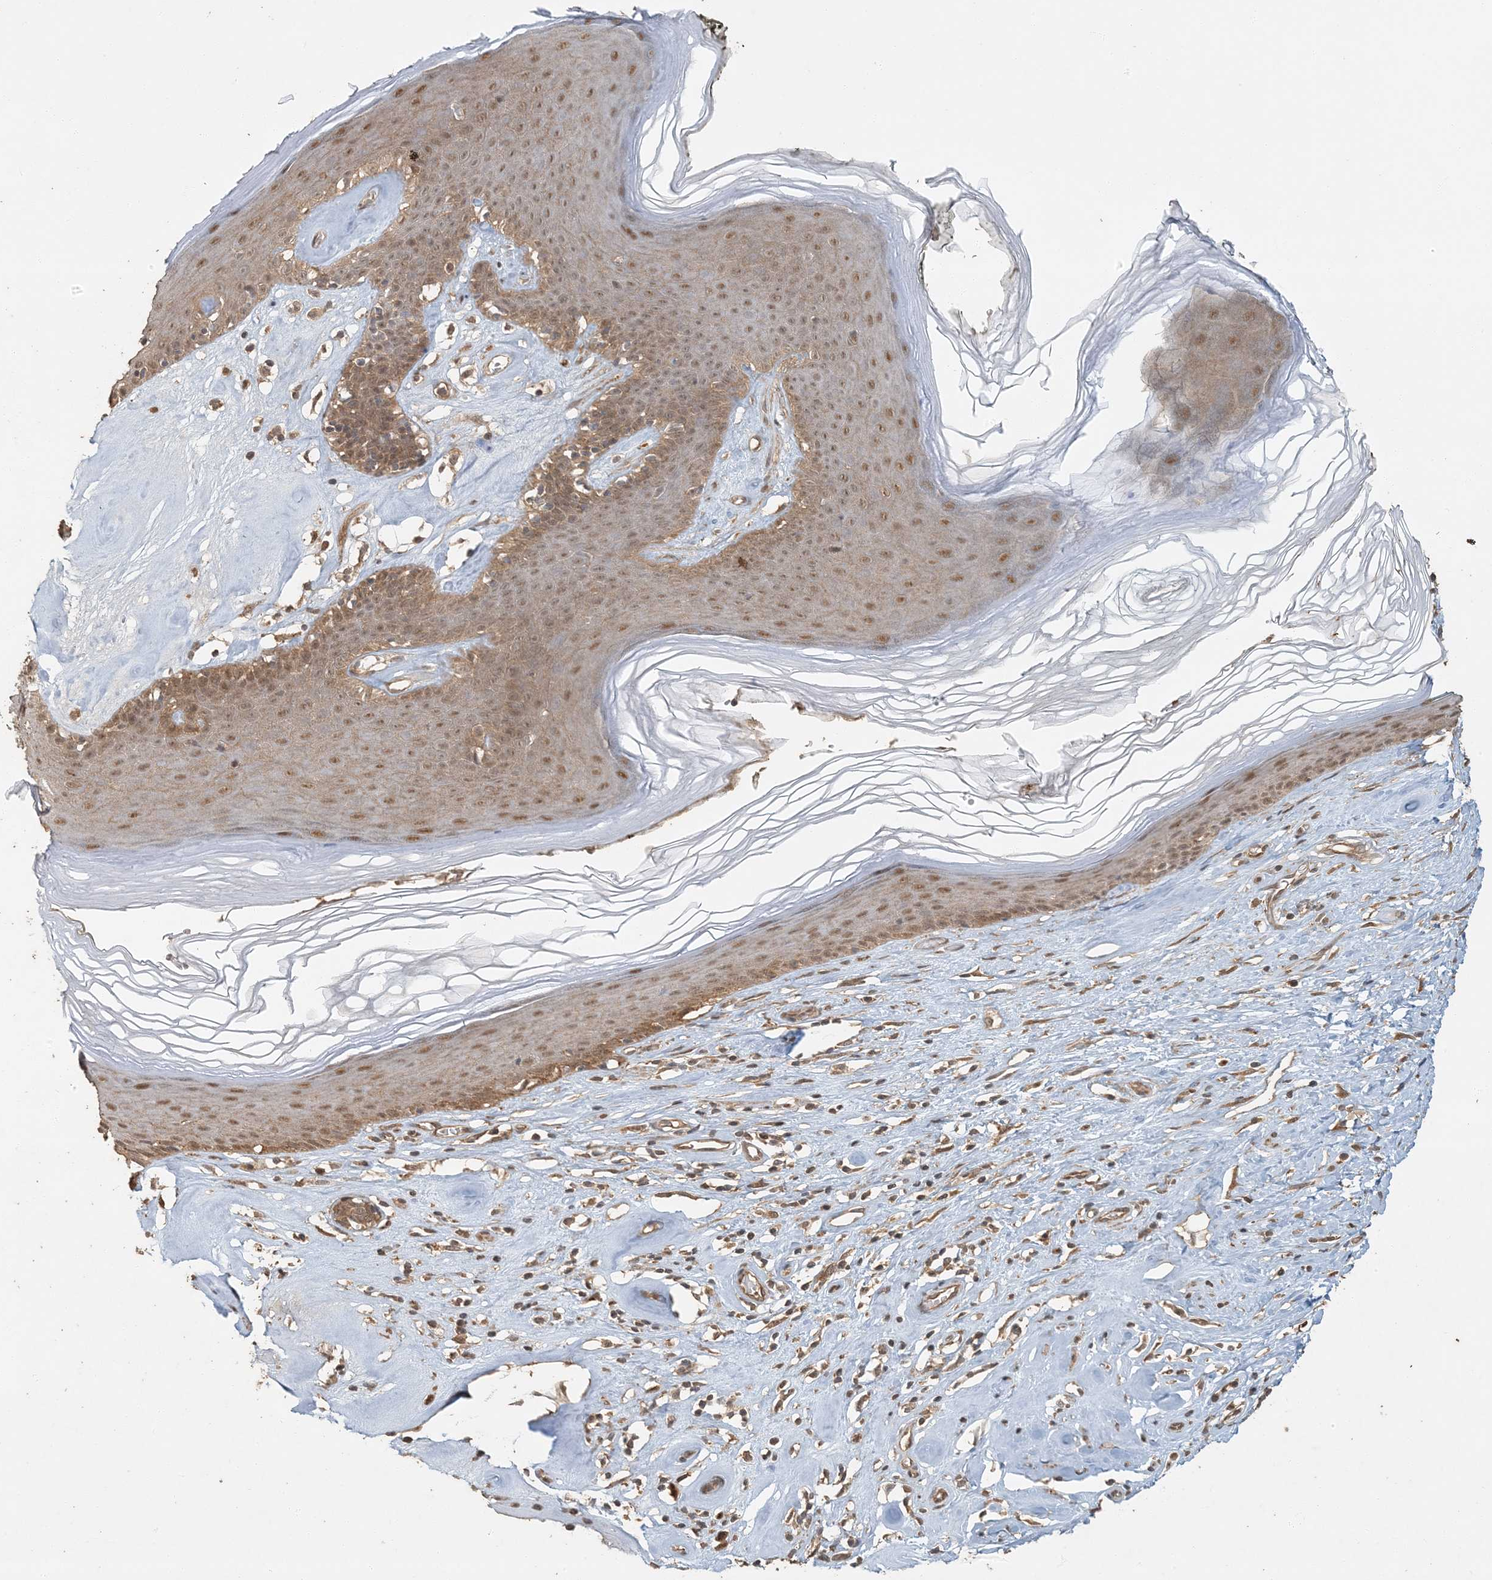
{"staining": {"intensity": "moderate", "quantity": ">75%", "location": "cytoplasmic/membranous,nuclear"}, "tissue": "skin", "cell_type": "Epidermal cells", "image_type": "normal", "snomed": [{"axis": "morphology", "description": "Normal tissue, NOS"}, {"axis": "morphology", "description": "Inflammation, NOS"}, {"axis": "topography", "description": "Vulva"}], "caption": "A high-resolution photomicrograph shows immunohistochemistry (IHC) staining of normal skin, which shows moderate cytoplasmic/membranous,nuclear staining in about >75% of epidermal cells.", "gene": "AK9", "patient": {"sex": "female", "age": 84}}